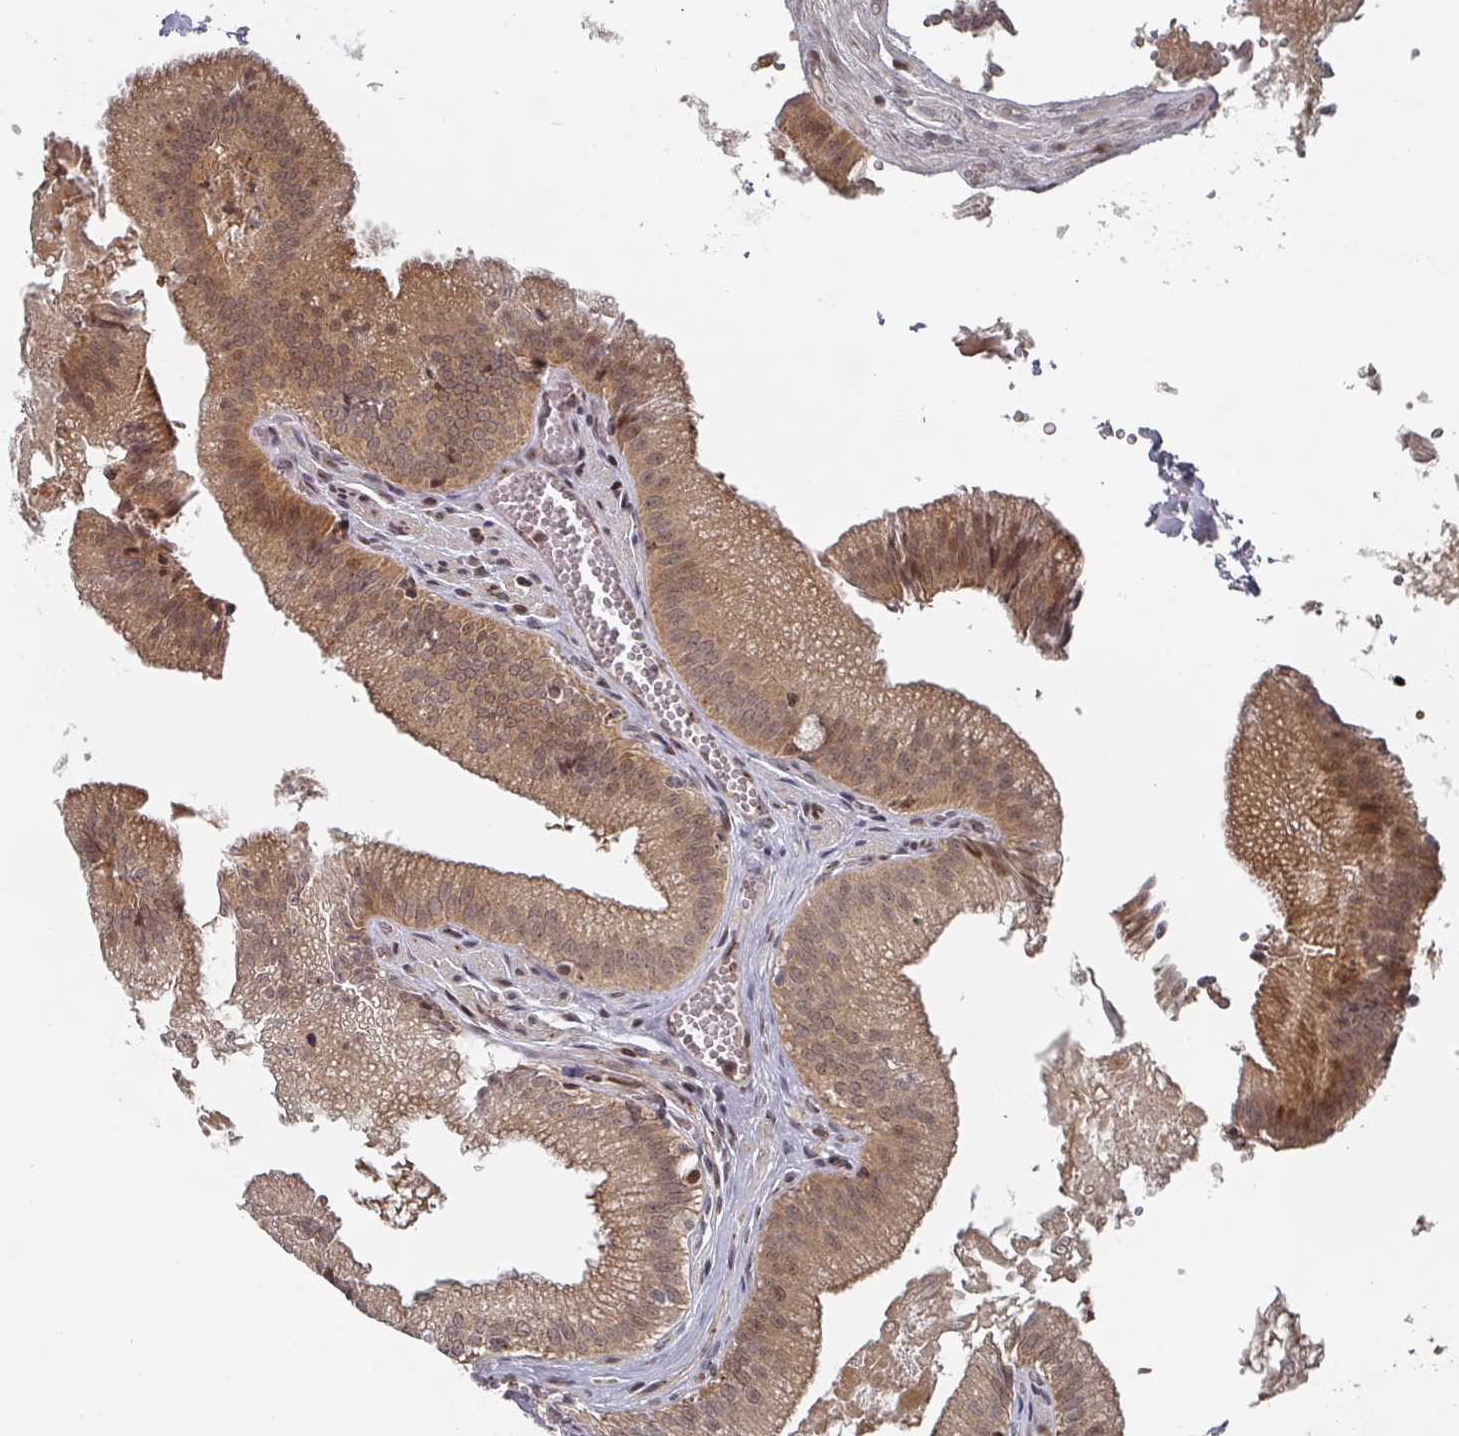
{"staining": {"intensity": "moderate", "quantity": ">75%", "location": "cytoplasmic/membranous"}, "tissue": "gallbladder", "cell_type": "Glandular cells", "image_type": "normal", "snomed": [{"axis": "morphology", "description": "Normal tissue, NOS"}, {"axis": "topography", "description": "Gallbladder"}, {"axis": "topography", "description": "Peripheral nerve tissue"}], "caption": "This micrograph shows unremarkable gallbladder stained with immunohistochemistry to label a protein in brown. The cytoplasmic/membranous of glandular cells show moderate positivity for the protein. Nuclei are counter-stained blue.", "gene": "KIF1C", "patient": {"sex": "male", "age": 17}}